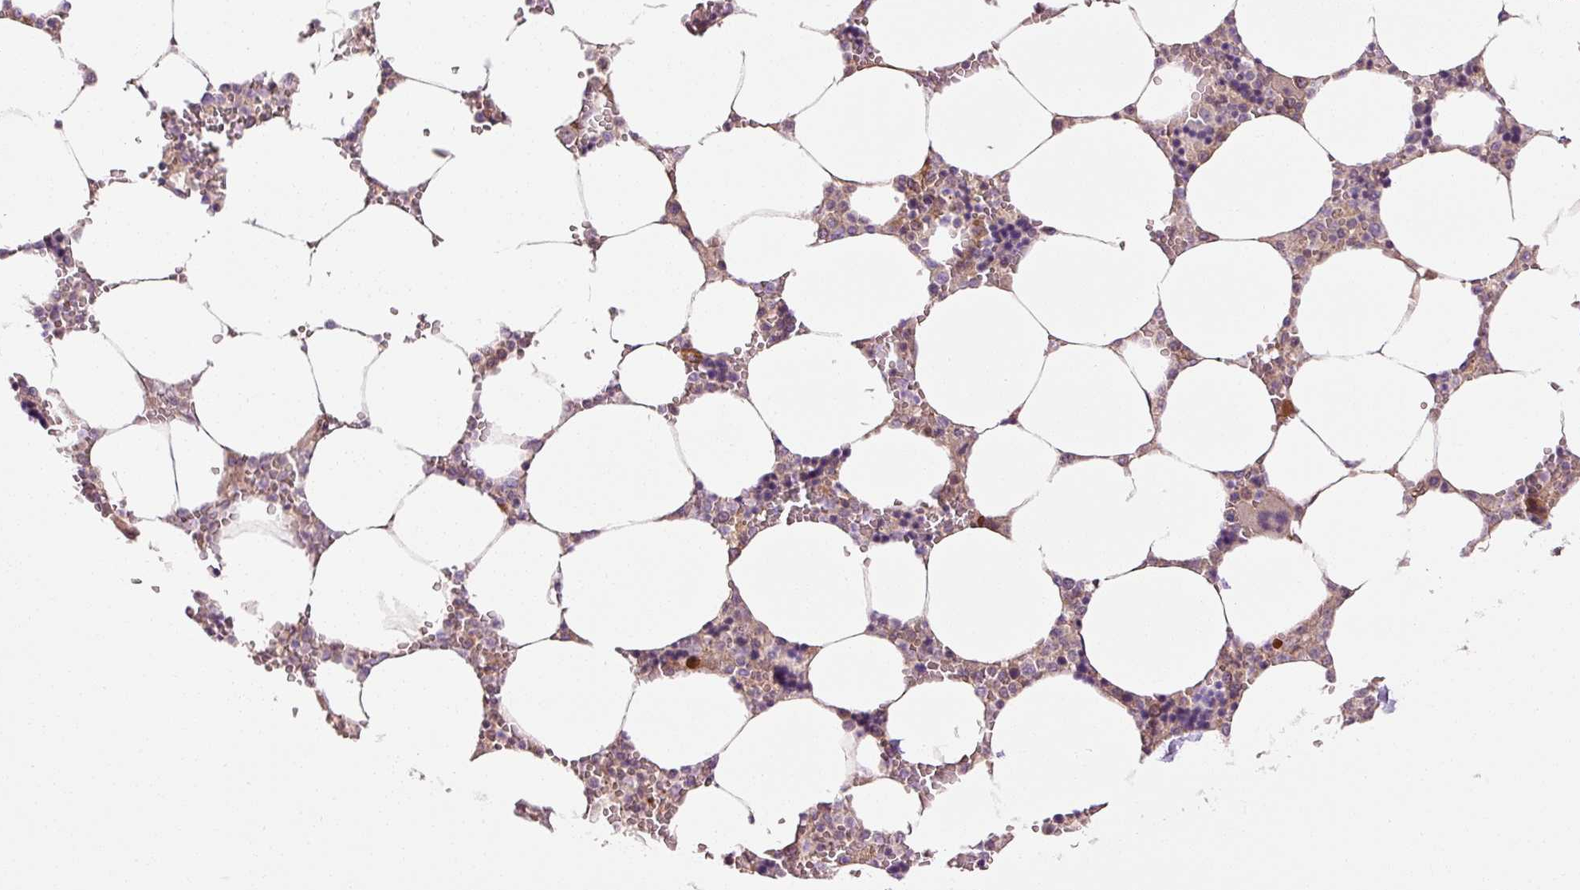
{"staining": {"intensity": "negative", "quantity": "none", "location": "none"}, "tissue": "bone marrow", "cell_type": "Hematopoietic cells", "image_type": "normal", "snomed": [{"axis": "morphology", "description": "Normal tissue, NOS"}, {"axis": "topography", "description": "Bone marrow"}], "caption": "A high-resolution image shows immunohistochemistry (IHC) staining of normal bone marrow, which reveals no significant staining in hematopoietic cells.", "gene": "LIMK2", "patient": {"sex": "male", "age": 64}}